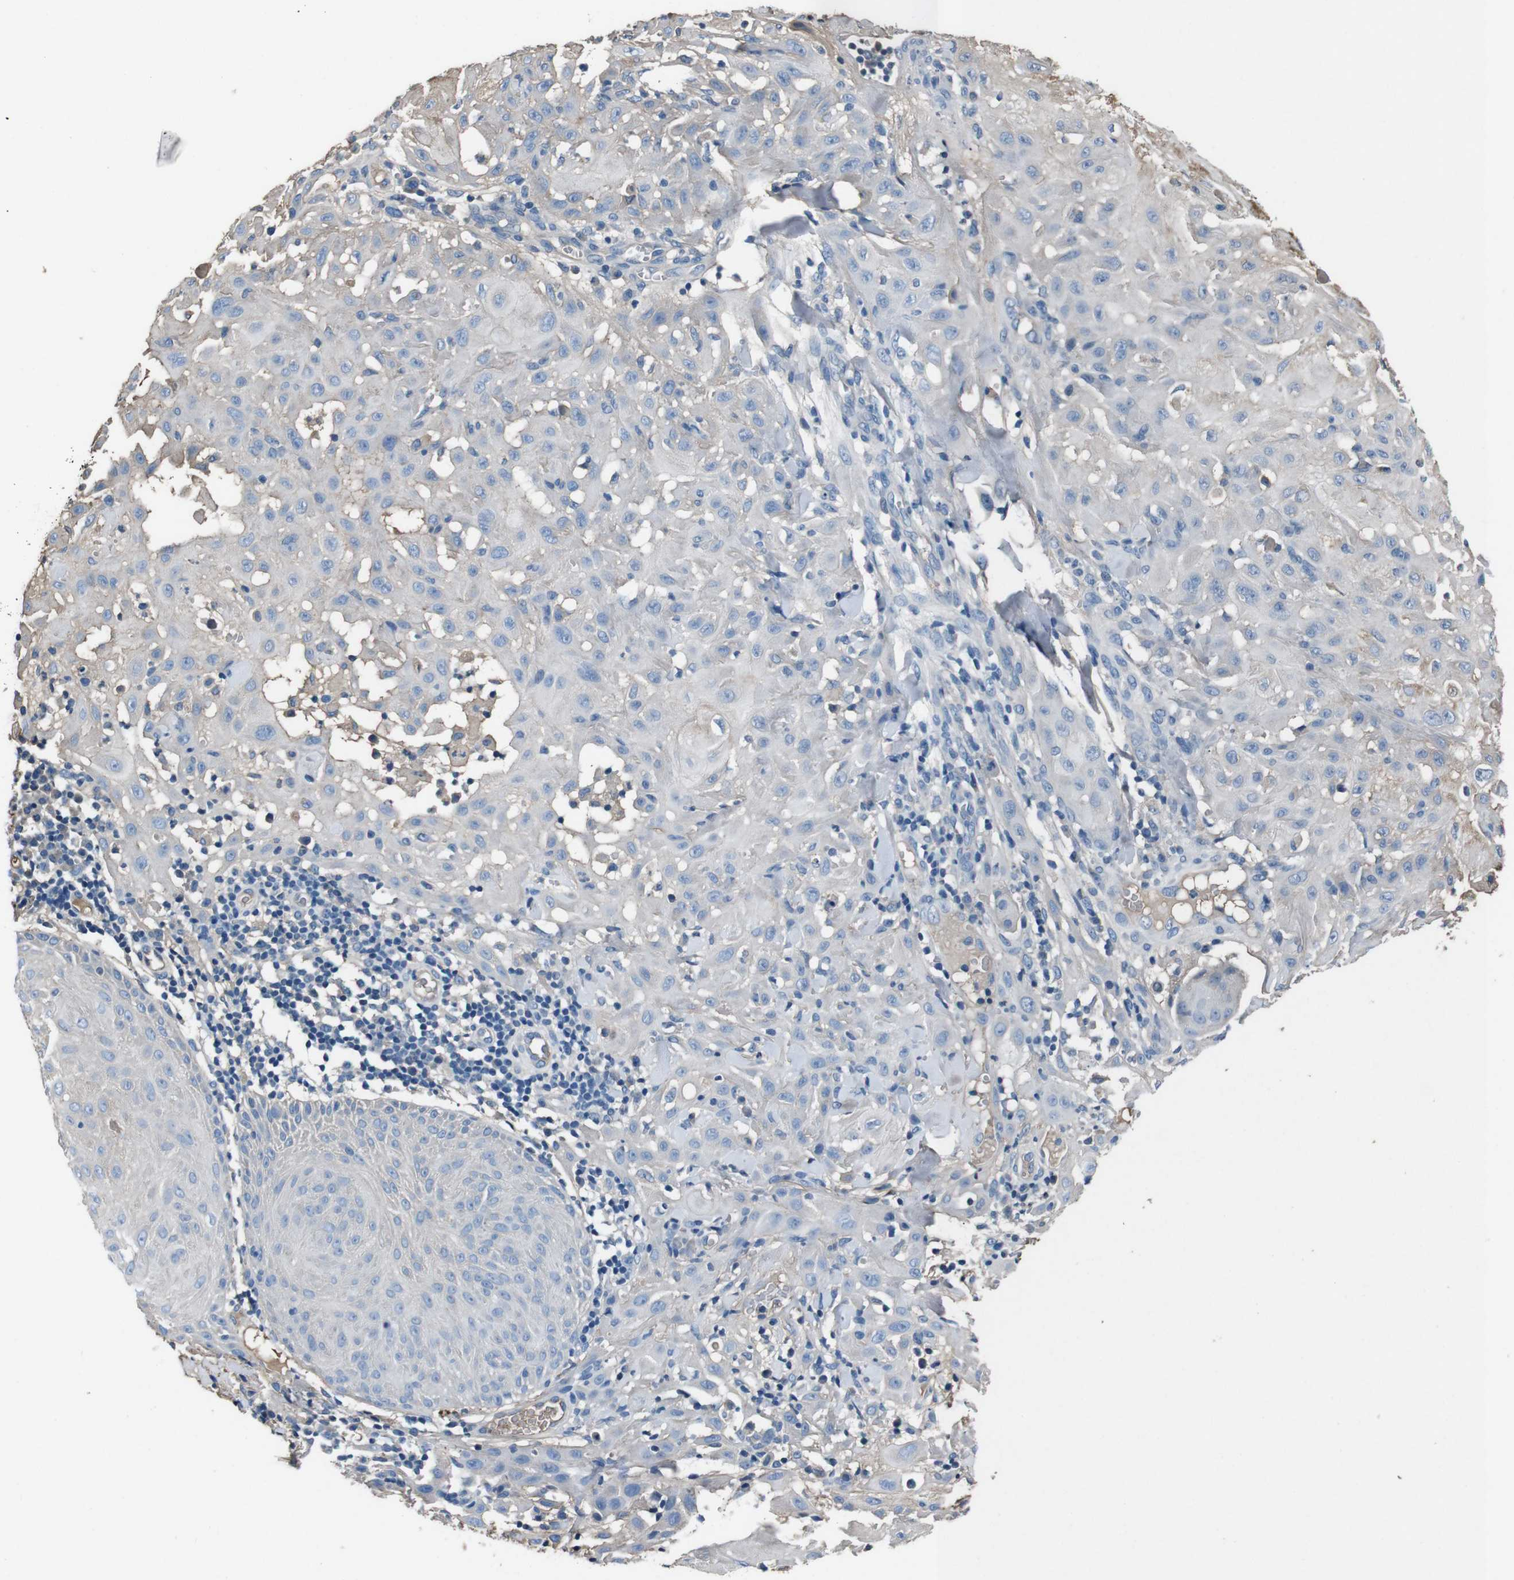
{"staining": {"intensity": "weak", "quantity": "<25%", "location": "cytoplasmic/membranous"}, "tissue": "skin cancer", "cell_type": "Tumor cells", "image_type": "cancer", "snomed": [{"axis": "morphology", "description": "Squamous cell carcinoma, NOS"}, {"axis": "topography", "description": "Skin"}], "caption": "An immunohistochemistry (IHC) image of squamous cell carcinoma (skin) is shown. There is no staining in tumor cells of squamous cell carcinoma (skin).", "gene": "LEP", "patient": {"sex": "male", "age": 24}}